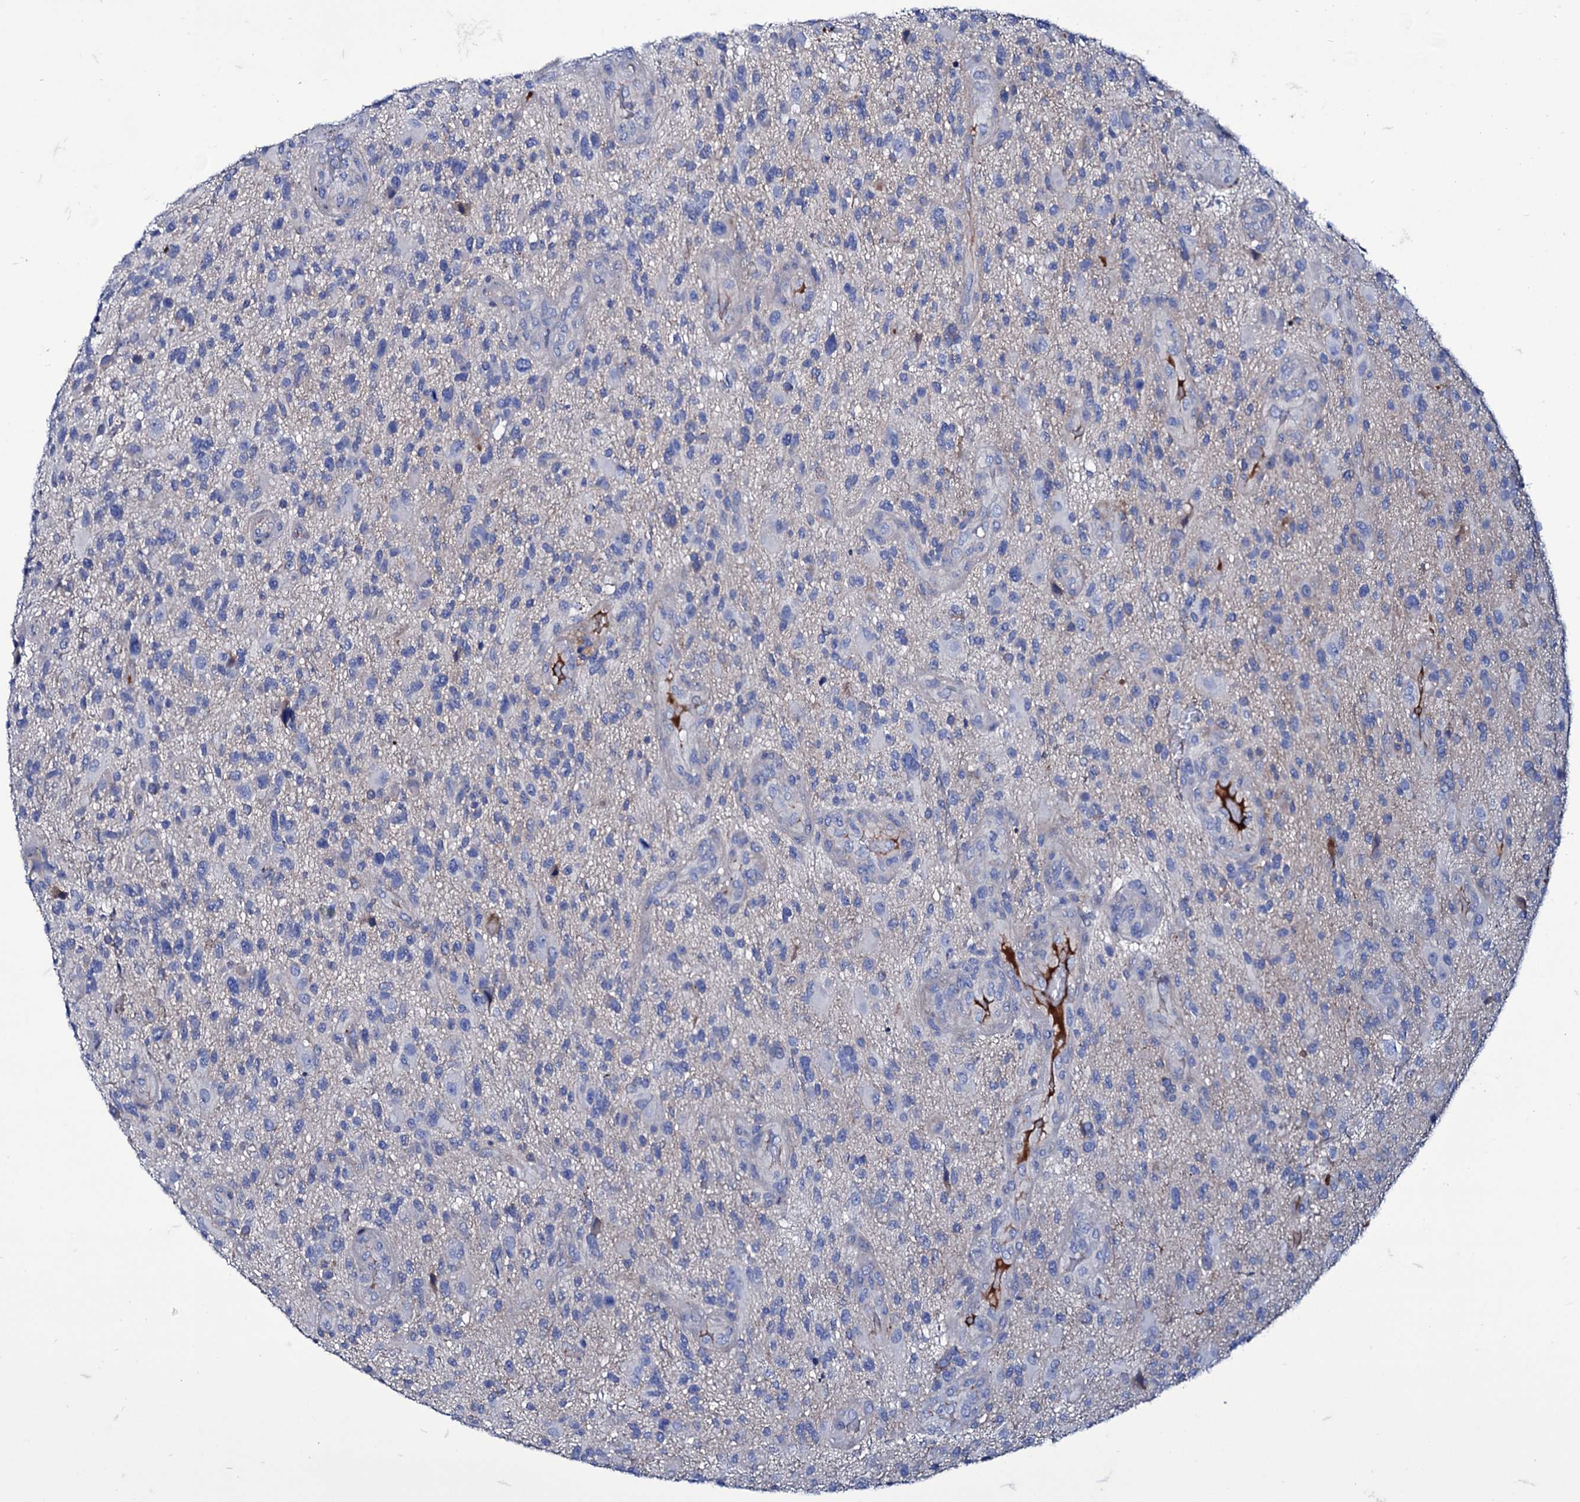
{"staining": {"intensity": "negative", "quantity": "none", "location": "none"}, "tissue": "glioma", "cell_type": "Tumor cells", "image_type": "cancer", "snomed": [{"axis": "morphology", "description": "Glioma, malignant, High grade"}, {"axis": "topography", "description": "Brain"}], "caption": "Protein analysis of glioma reveals no significant positivity in tumor cells.", "gene": "AXL", "patient": {"sex": "male", "age": 47}}